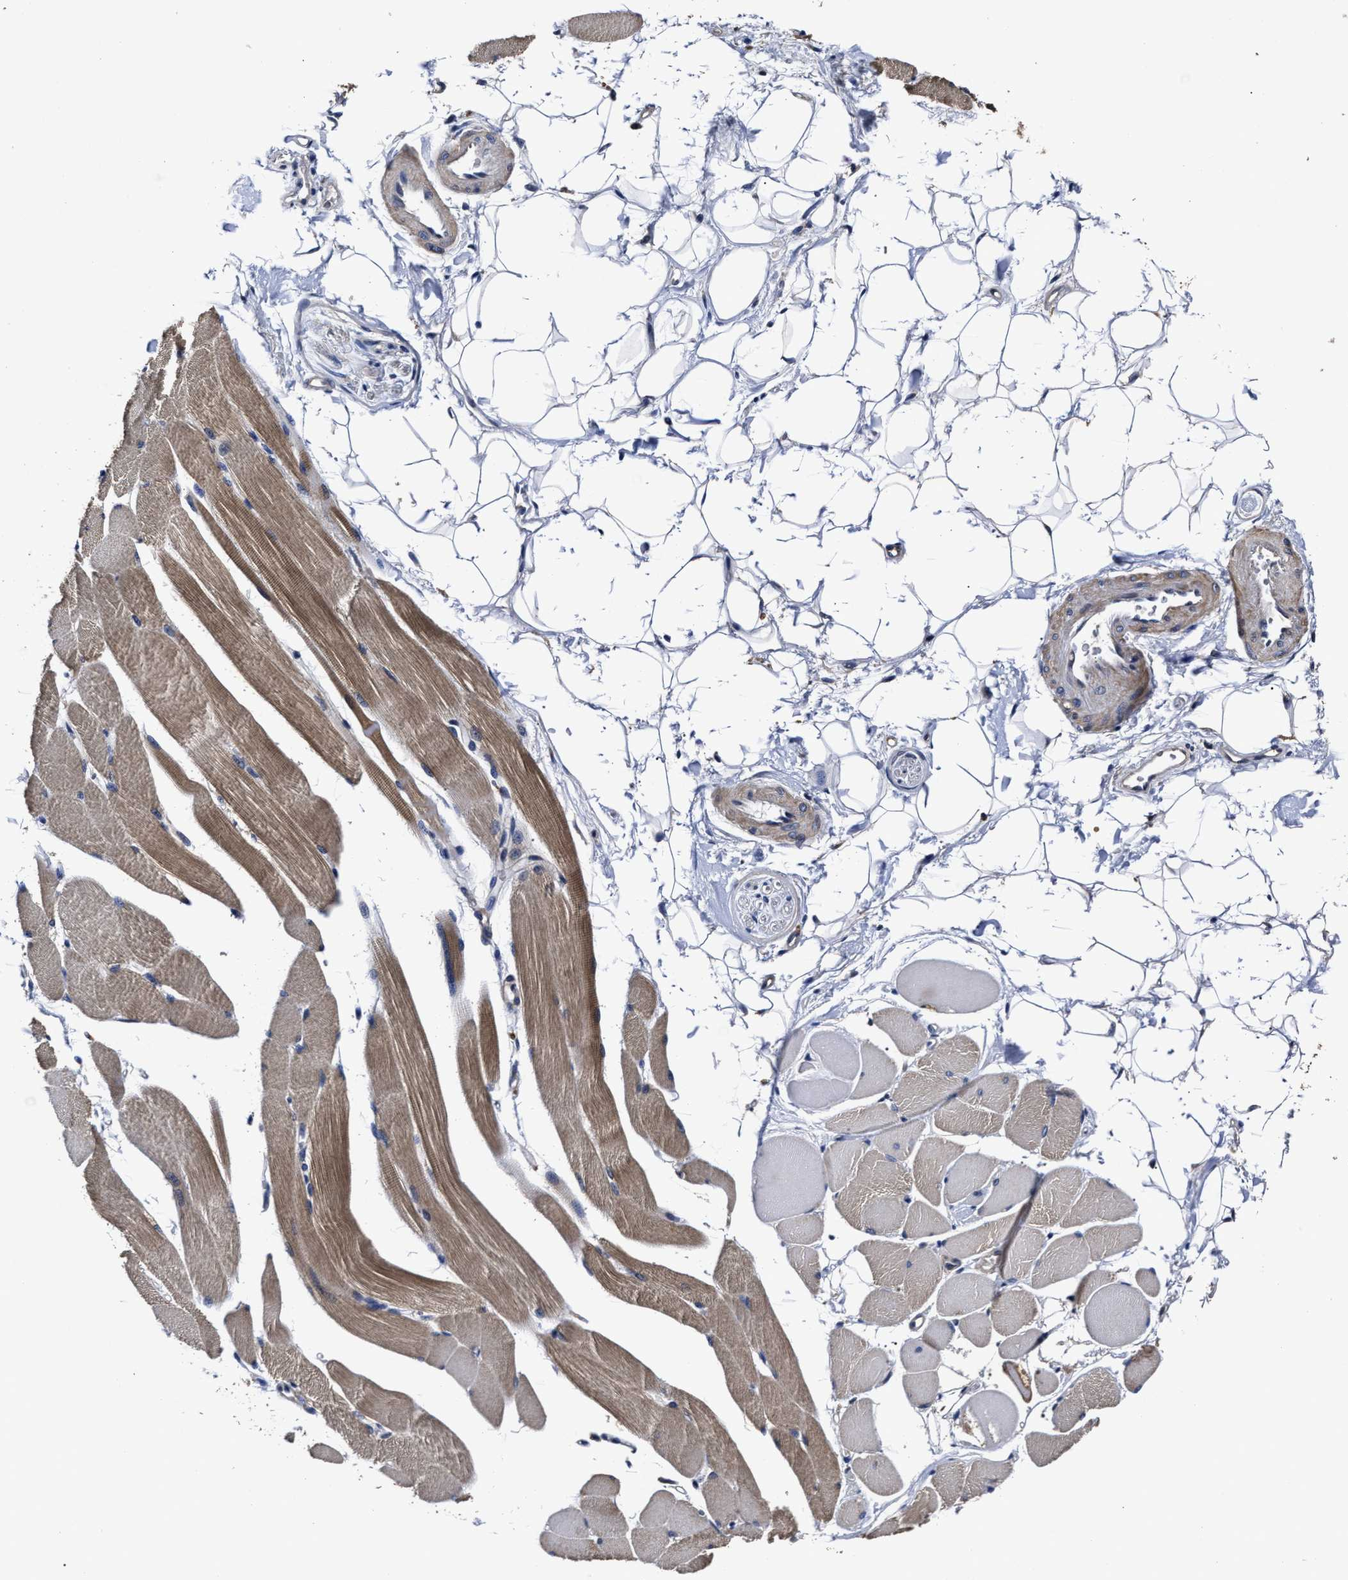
{"staining": {"intensity": "moderate", "quantity": "25%-75%", "location": "cytoplasmic/membranous"}, "tissue": "skeletal muscle", "cell_type": "Myocytes", "image_type": "normal", "snomed": [{"axis": "morphology", "description": "Normal tissue, NOS"}, {"axis": "topography", "description": "Skeletal muscle"}, {"axis": "topography", "description": "Peripheral nerve tissue"}], "caption": "Protein staining of normal skeletal muscle exhibits moderate cytoplasmic/membranous expression in approximately 25%-75% of myocytes.", "gene": "AVEN", "patient": {"sex": "female", "age": 84}}